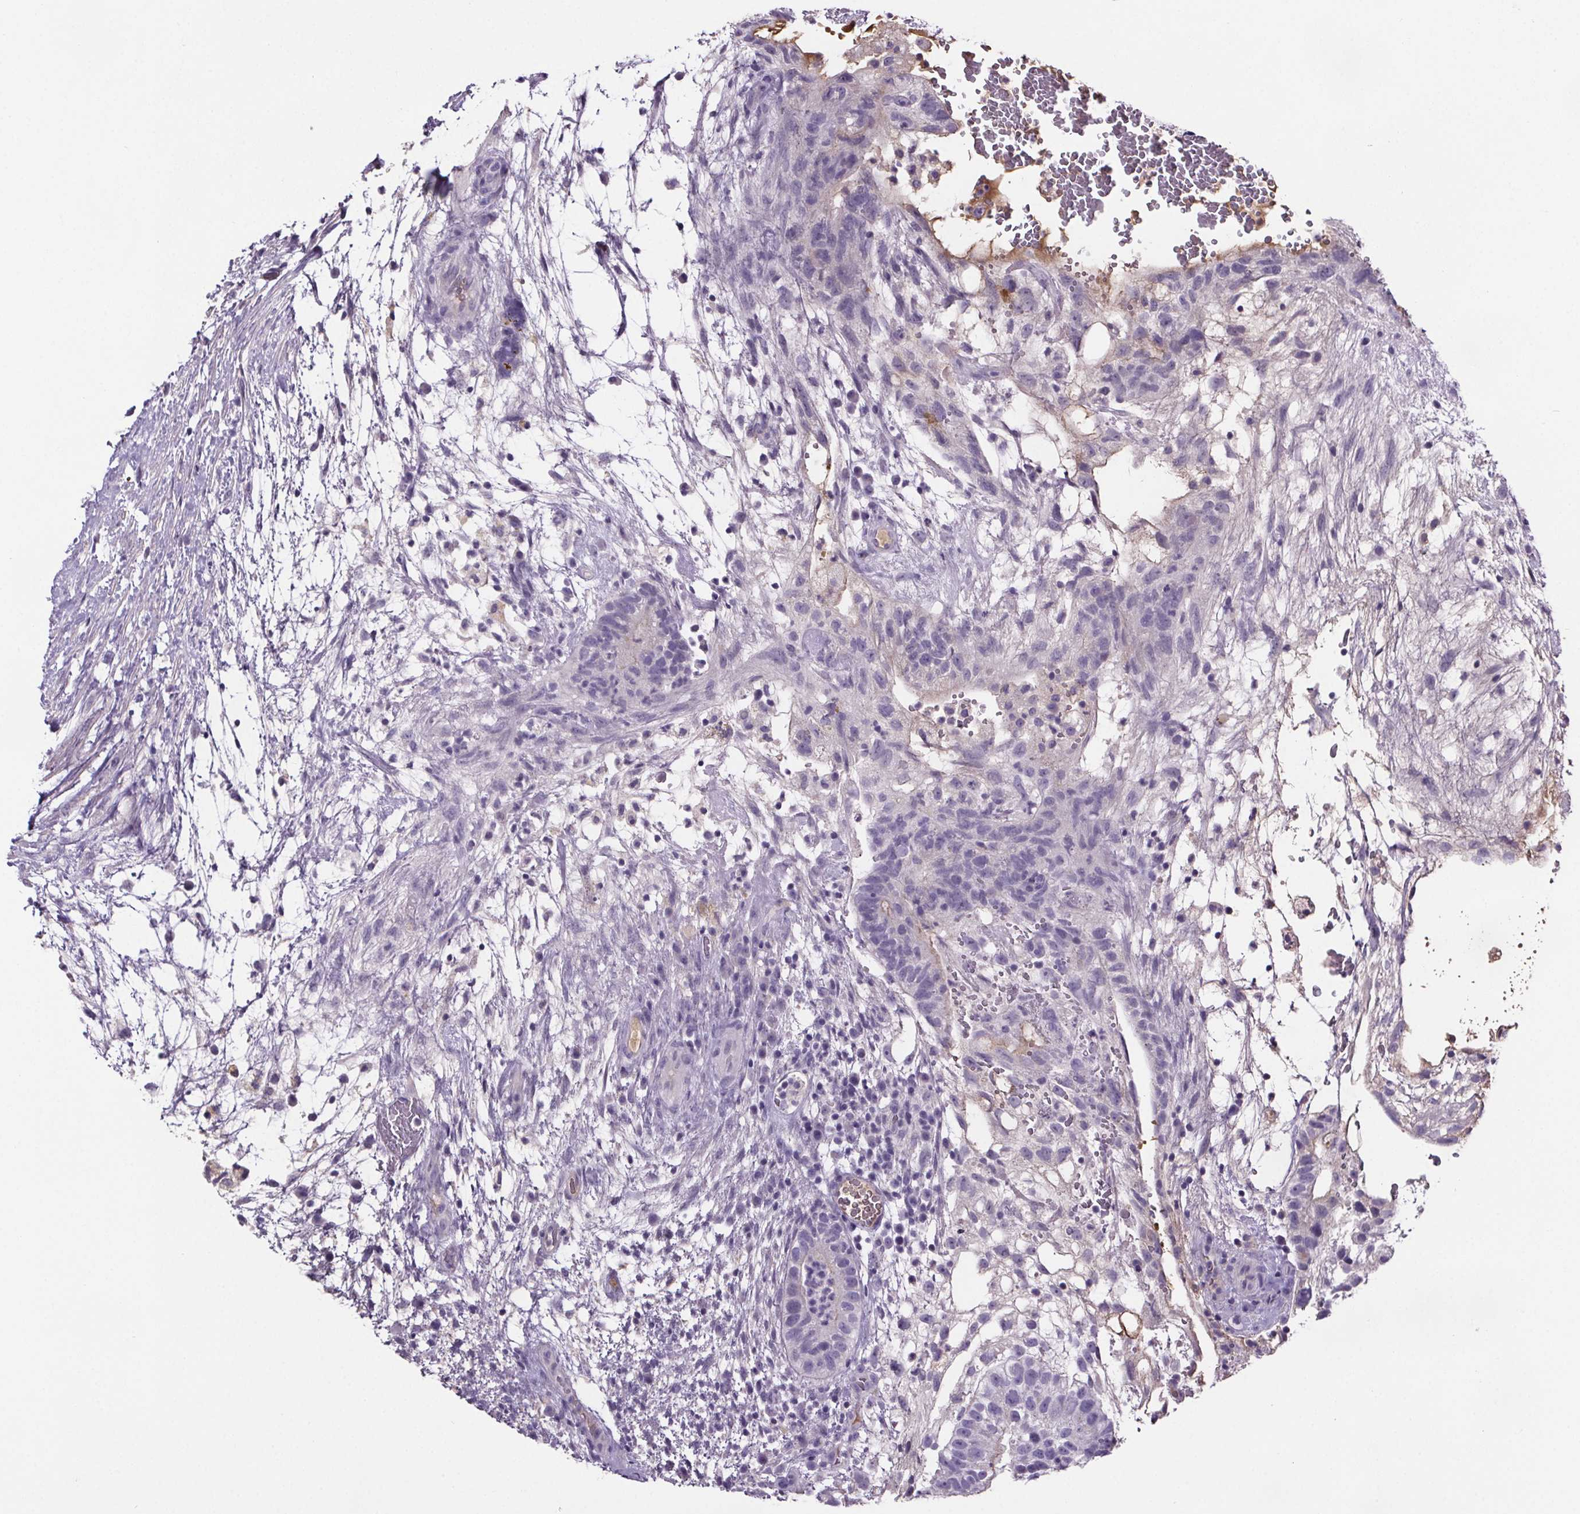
{"staining": {"intensity": "moderate", "quantity": "<25%", "location": "cytoplasmic/membranous"}, "tissue": "testis cancer", "cell_type": "Tumor cells", "image_type": "cancer", "snomed": [{"axis": "morphology", "description": "Normal tissue, NOS"}, {"axis": "morphology", "description": "Carcinoma, Embryonal, NOS"}, {"axis": "topography", "description": "Testis"}], "caption": "Protein expression analysis of human testis cancer reveals moderate cytoplasmic/membranous staining in about <25% of tumor cells.", "gene": "CUBN", "patient": {"sex": "male", "age": 32}}